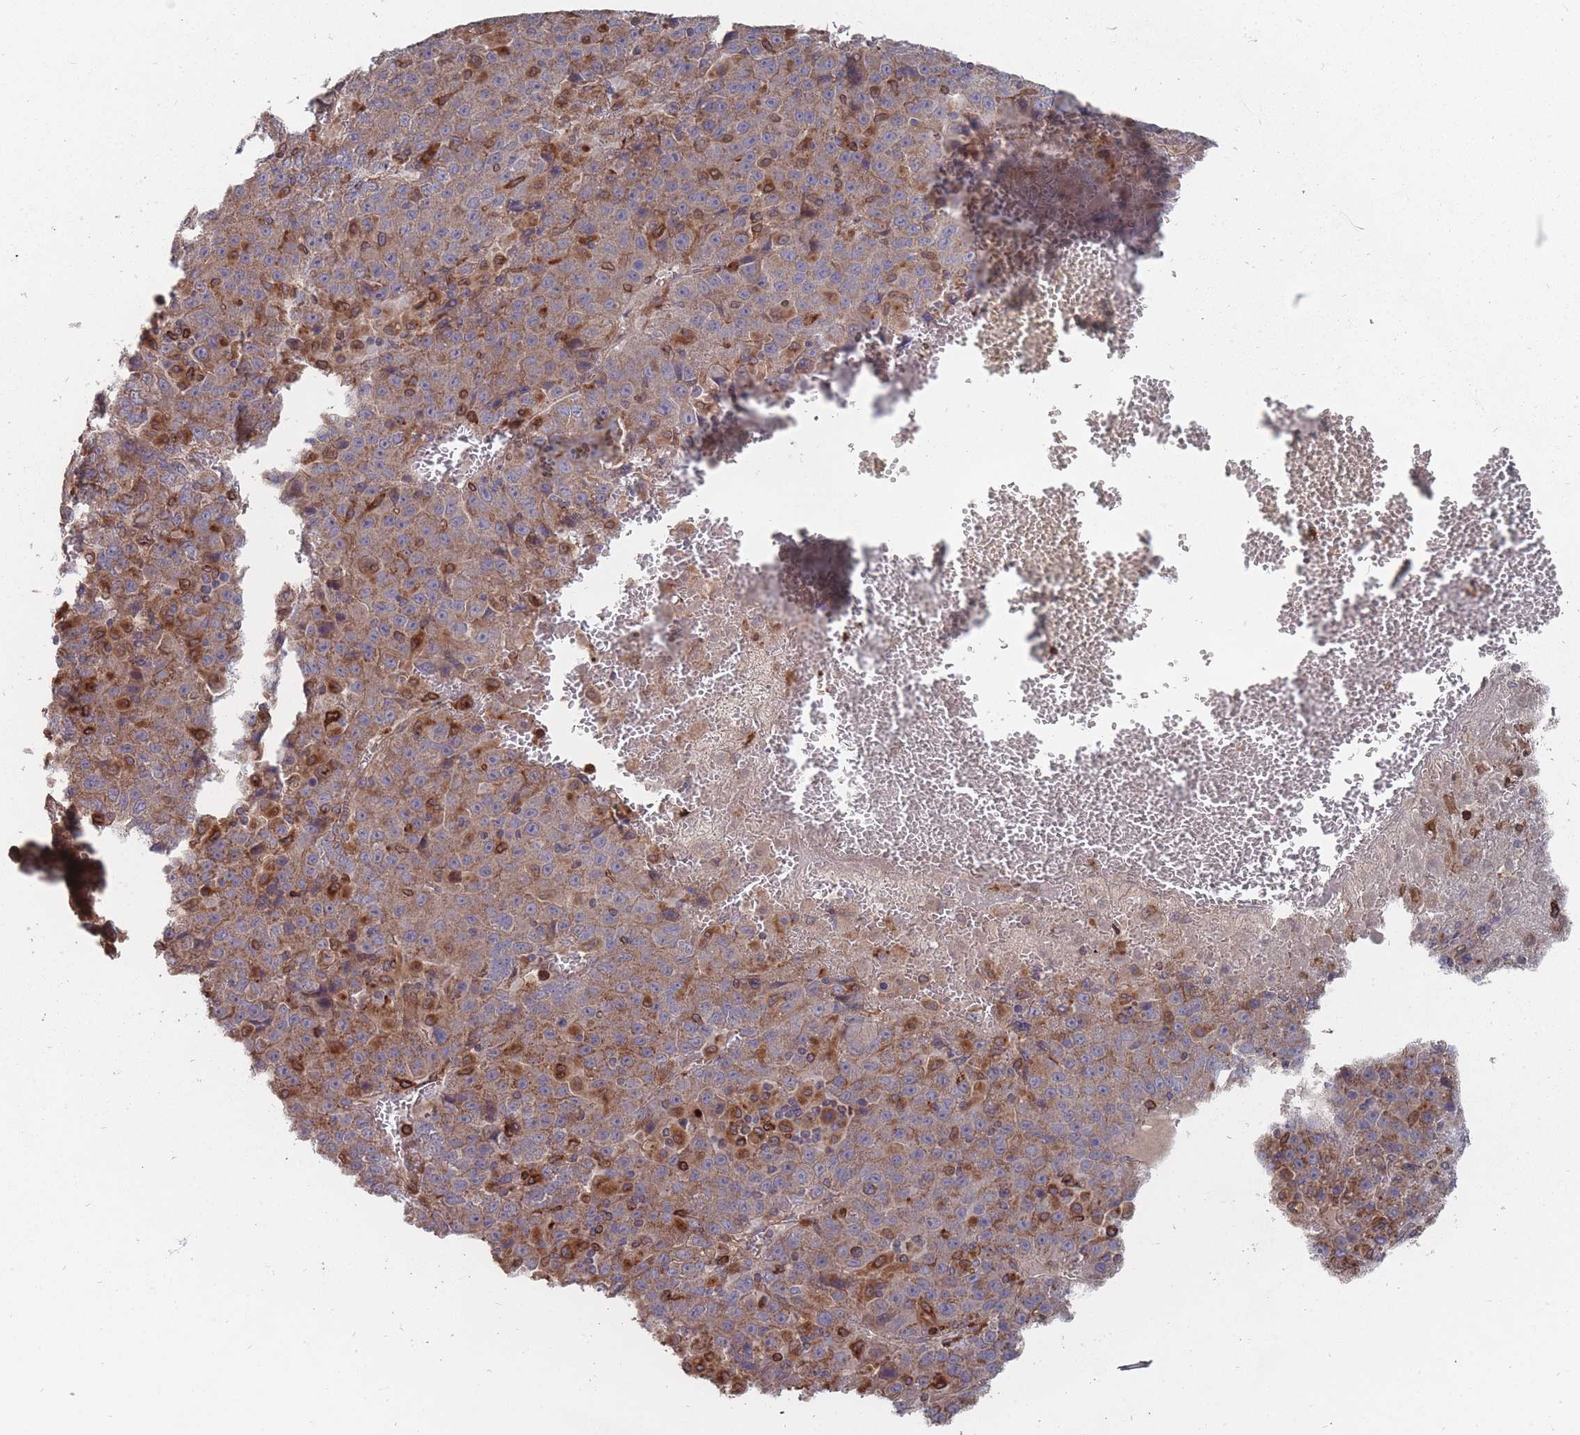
{"staining": {"intensity": "moderate", "quantity": ">75%", "location": "cytoplasmic/membranous"}, "tissue": "liver cancer", "cell_type": "Tumor cells", "image_type": "cancer", "snomed": [{"axis": "morphology", "description": "Carcinoma, Hepatocellular, NOS"}, {"axis": "topography", "description": "Liver"}], "caption": "Tumor cells reveal moderate cytoplasmic/membranous expression in about >75% of cells in hepatocellular carcinoma (liver).", "gene": "THSD7B", "patient": {"sex": "female", "age": 53}}